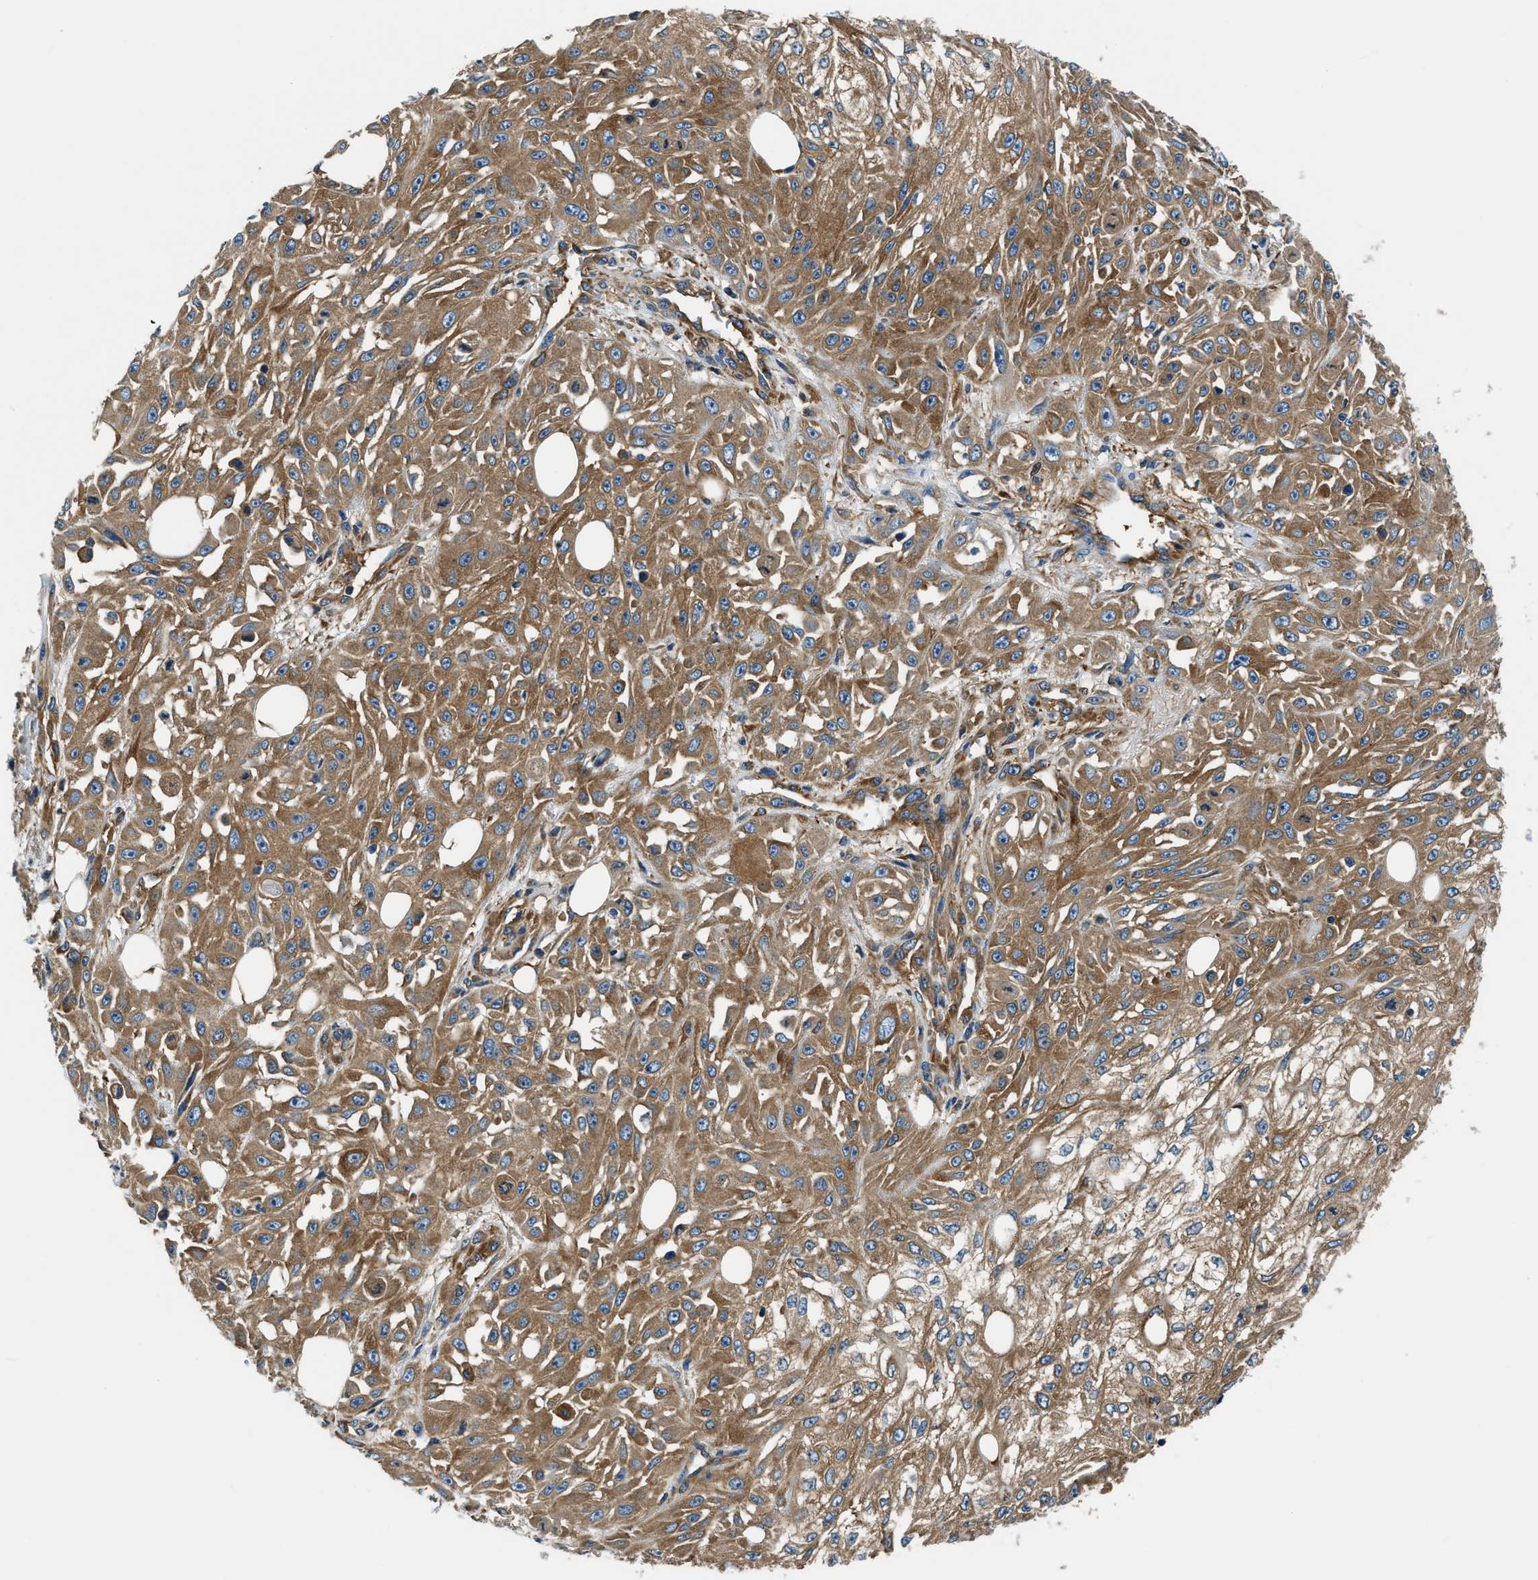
{"staining": {"intensity": "moderate", "quantity": ">75%", "location": "cytoplasmic/membranous"}, "tissue": "skin cancer", "cell_type": "Tumor cells", "image_type": "cancer", "snomed": [{"axis": "morphology", "description": "Squamous cell carcinoma, NOS"}, {"axis": "morphology", "description": "Squamous cell carcinoma, metastatic, NOS"}, {"axis": "topography", "description": "Skin"}, {"axis": "topography", "description": "Lymph node"}], "caption": "Tumor cells show moderate cytoplasmic/membranous positivity in about >75% of cells in metastatic squamous cell carcinoma (skin).", "gene": "EEA1", "patient": {"sex": "male", "age": 75}}